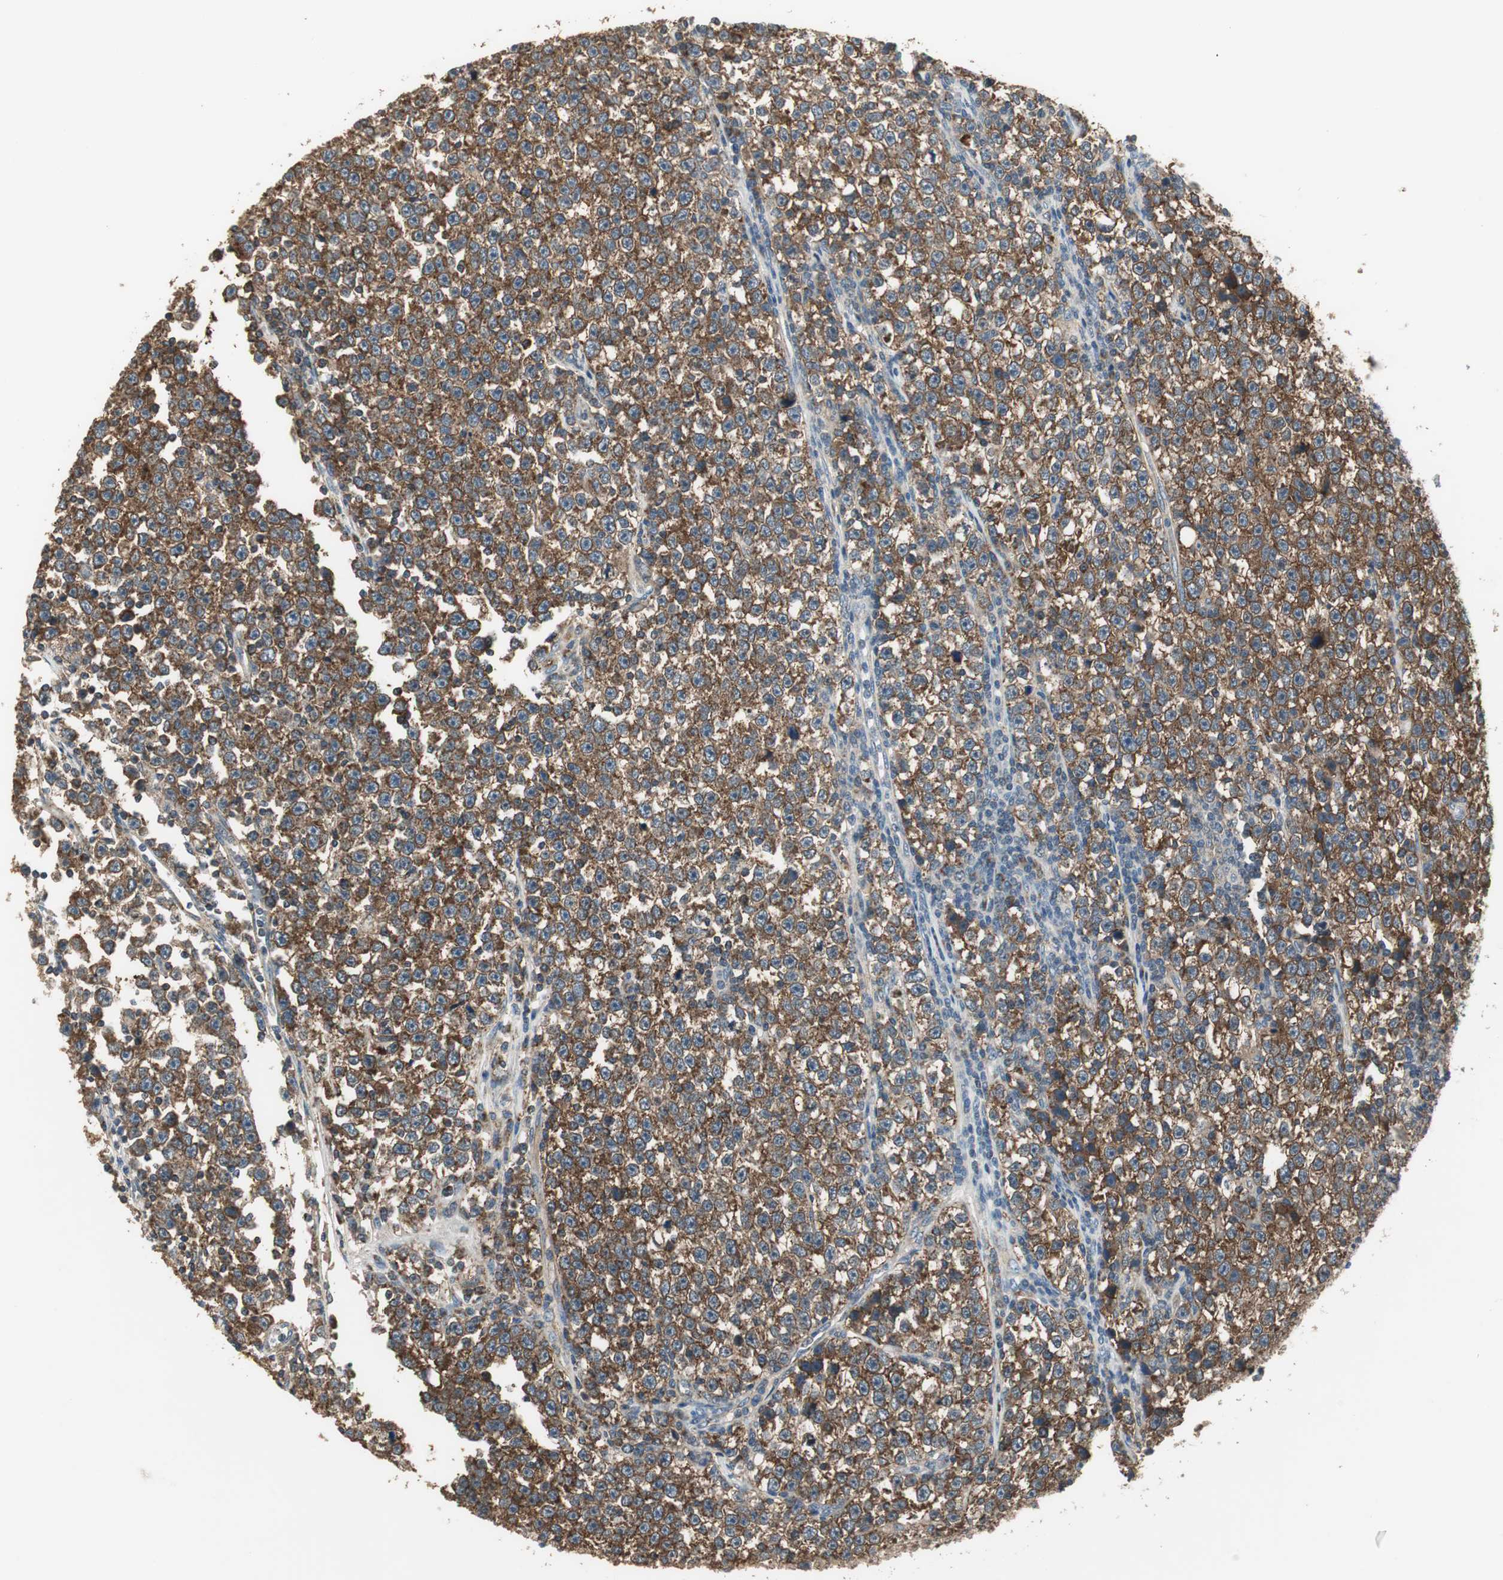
{"staining": {"intensity": "strong", "quantity": ">75%", "location": "cytoplasmic/membranous"}, "tissue": "testis cancer", "cell_type": "Tumor cells", "image_type": "cancer", "snomed": [{"axis": "morphology", "description": "Seminoma, NOS"}, {"axis": "topography", "description": "Testis"}], "caption": "Human testis cancer stained with a protein marker demonstrates strong staining in tumor cells.", "gene": "MSTO1", "patient": {"sex": "male", "age": 43}}